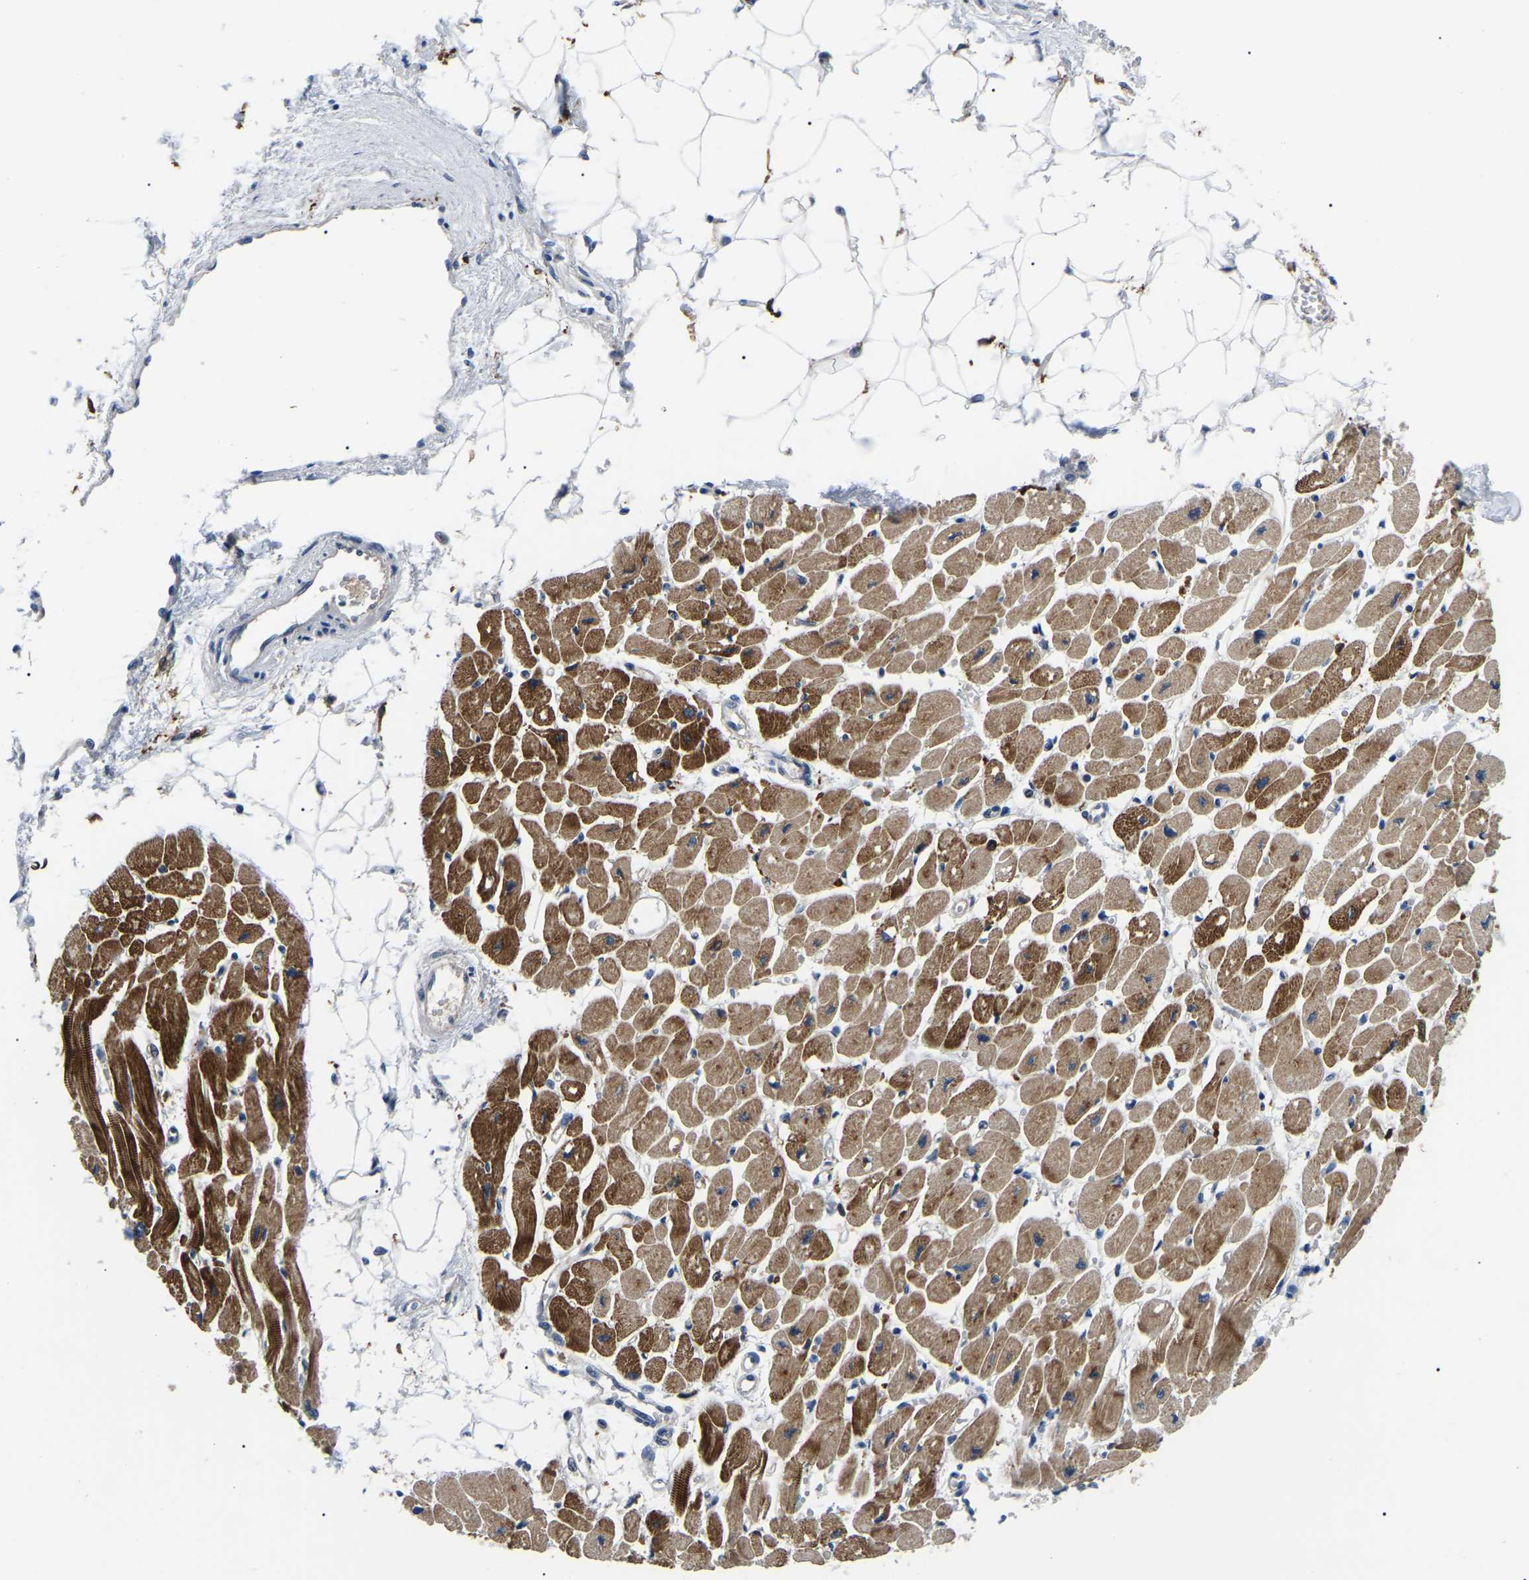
{"staining": {"intensity": "moderate", "quantity": ">75%", "location": "cytoplasmic/membranous"}, "tissue": "heart muscle", "cell_type": "Cardiomyocytes", "image_type": "normal", "snomed": [{"axis": "morphology", "description": "Normal tissue, NOS"}, {"axis": "topography", "description": "Heart"}], "caption": "The photomicrograph displays staining of benign heart muscle, revealing moderate cytoplasmic/membranous protein positivity (brown color) within cardiomyocytes. Nuclei are stained in blue.", "gene": "RRP1B", "patient": {"sex": "female", "age": 54}}